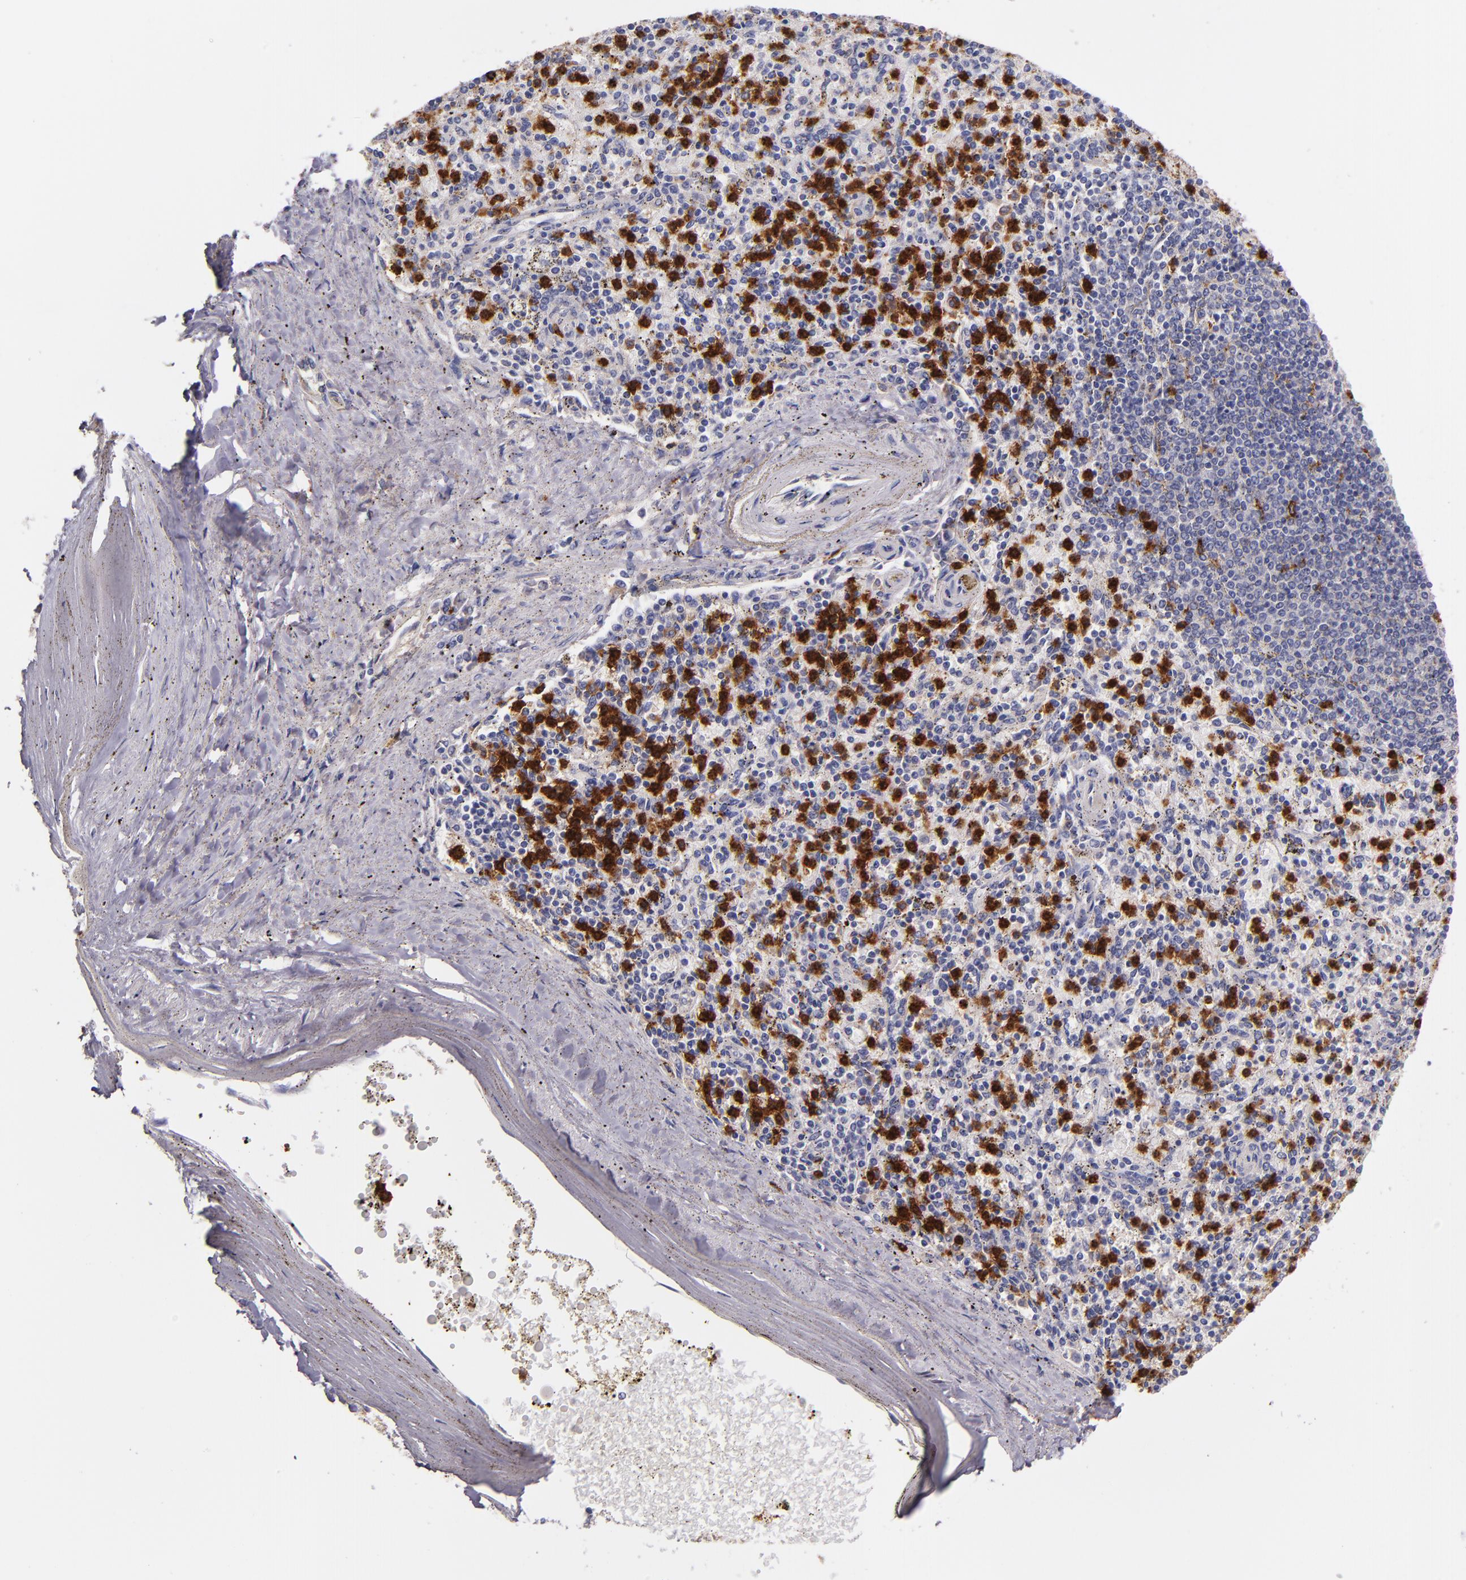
{"staining": {"intensity": "strong", "quantity": "<25%", "location": "cytoplasmic/membranous"}, "tissue": "spleen", "cell_type": "Cells in red pulp", "image_type": "normal", "snomed": [{"axis": "morphology", "description": "Normal tissue, NOS"}, {"axis": "topography", "description": "Spleen"}], "caption": "Immunohistochemistry staining of unremarkable spleen, which shows medium levels of strong cytoplasmic/membranous staining in about <25% of cells in red pulp indicating strong cytoplasmic/membranous protein staining. The staining was performed using DAB (brown) for protein detection and nuclei were counterstained in hematoxylin (blue).", "gene": "C5AR1", "patient": {"sex": "male", "age": 72}}